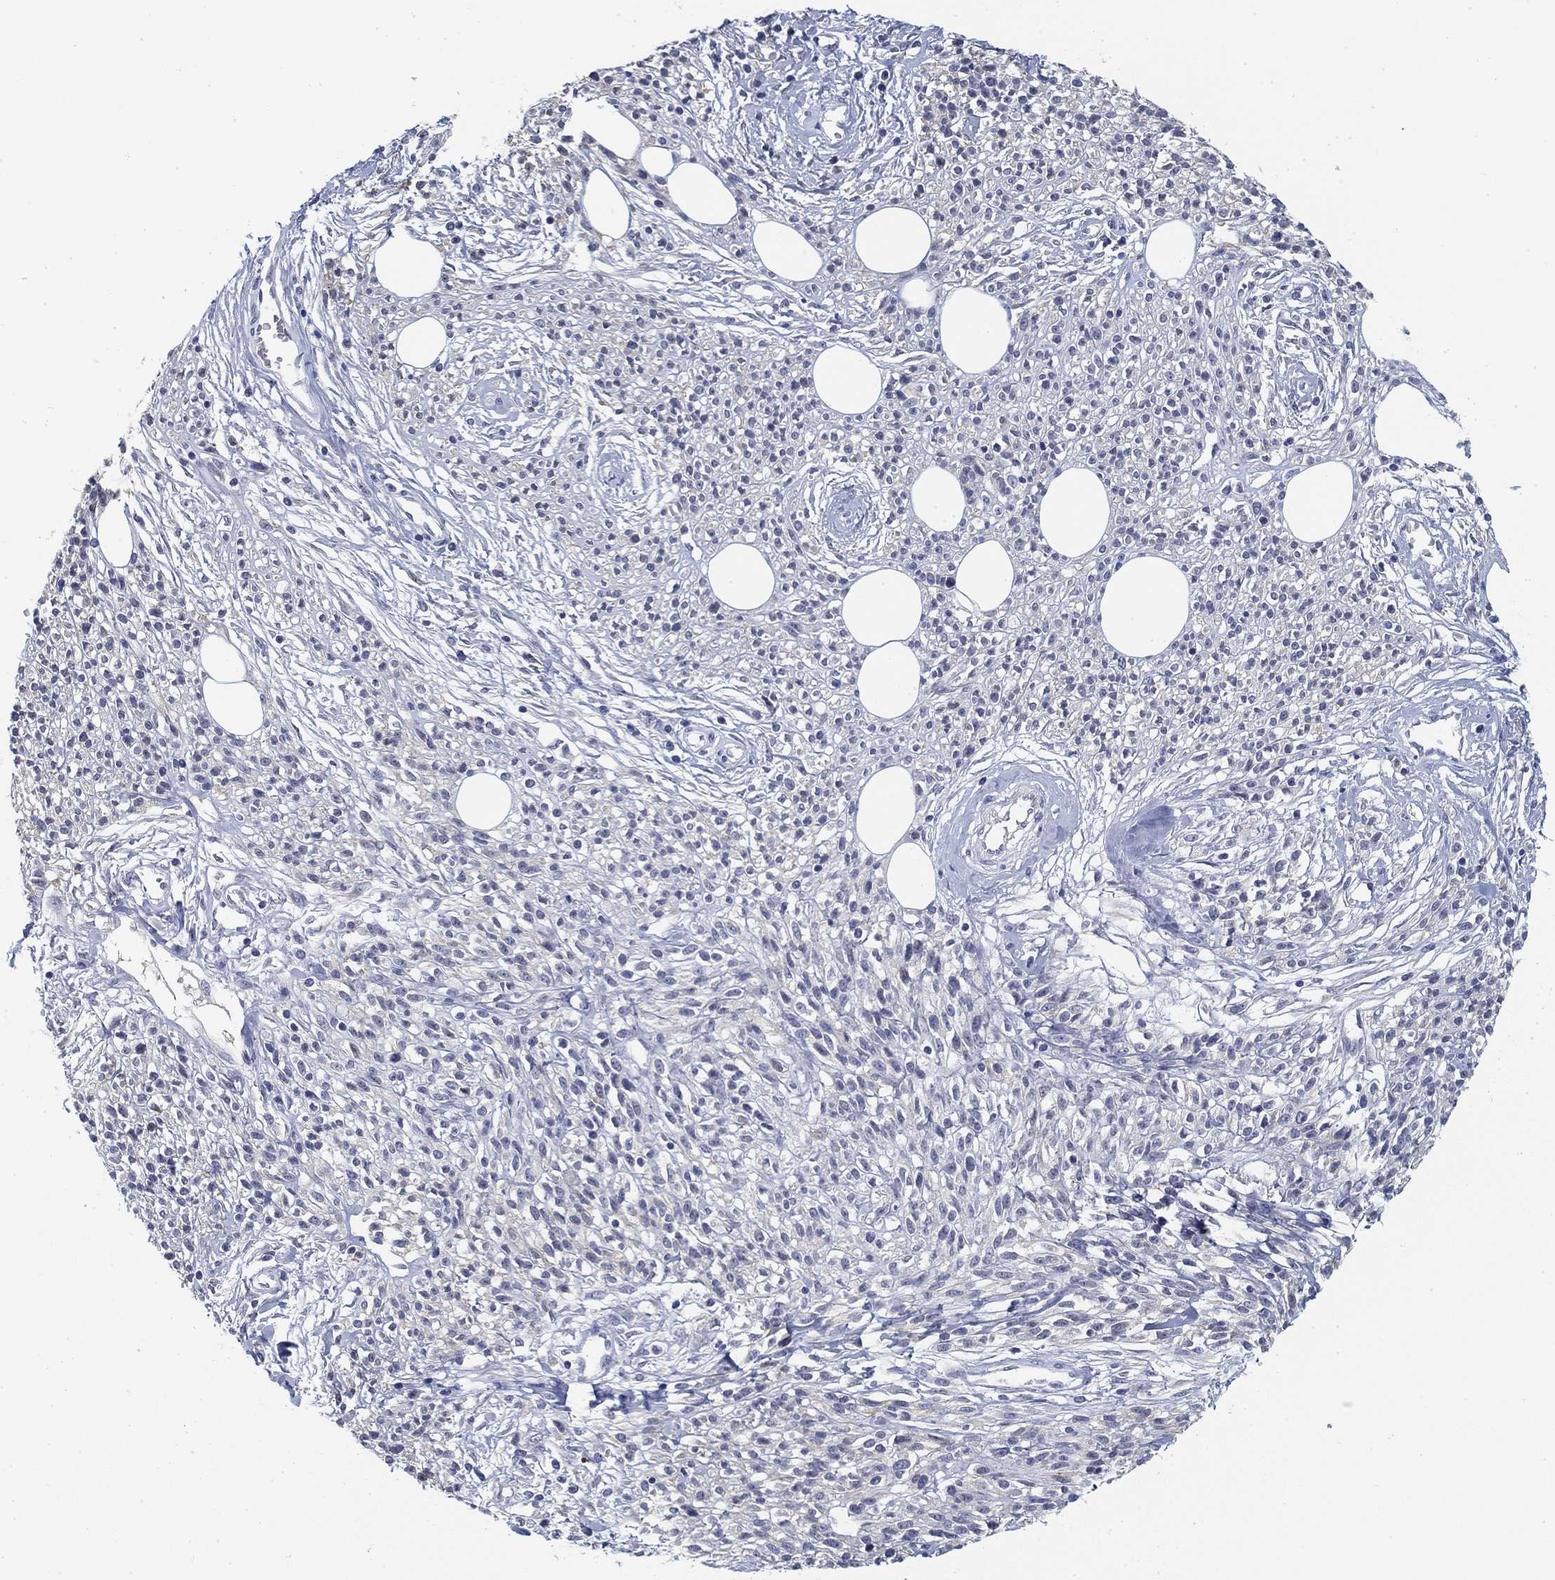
{"staining": {"intensity": "negative", "quantity": "none", "location": "none"}, "tissue": "melanoma", "cell_type": "Tumor cells", "image_type": "cancer", "snomed": [{"axis": "morphology", "description": "Malignant melanoma, NOS"}, {"axis": "topography", "description": "Skin"}, {"axis": "topography", "description": "Skin of trunk"}], "caption": "High magnification brightfield microscopy of melanoma stained with DAB (brown) and counterstained with hematoxylin (blue): tumor cells show no significant staining. (DAB immunohistochemistry visualized using brightfield microscopy, high magnification).", "gene": "SLC2A5", "patient": {"sex": "male", "age": 74}}